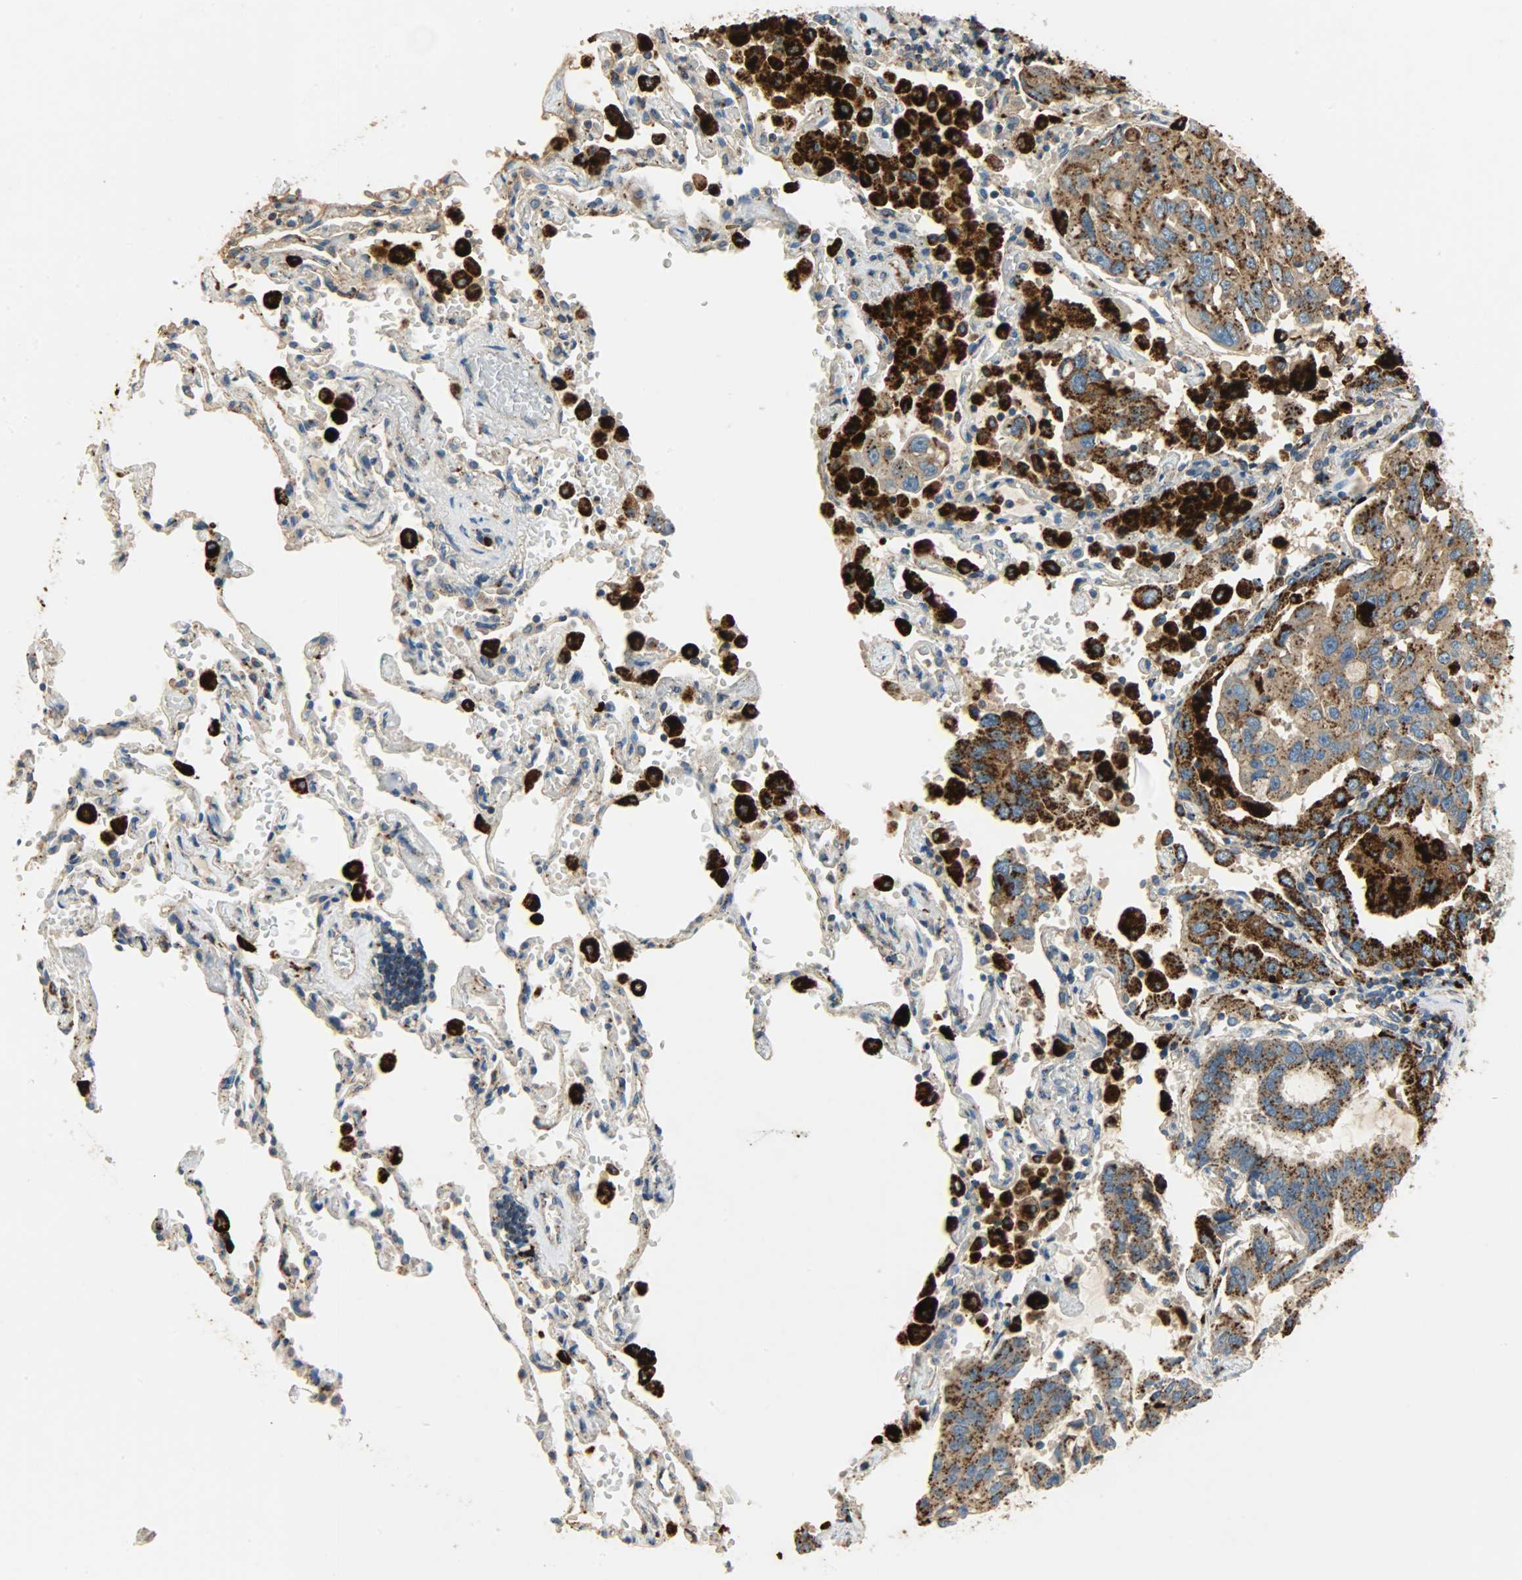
{"staining": {"intensity": "moderate", "quantity": ">75%", "location": "cytoplasmic/membranous"}, "tissue": "lung cancer", "cell_type": "Tumor cells", "image_type": "cancer", "snomed": [{"axis": "morphology", "description": "Adenocarcinoma, NOS"}, {"axis": "topography", "description": "Lung"}], "caption": "A brown stain shows moderate cytoplasmic/membranous positivity of a protein in human lung adenocarcinoma tumor cells.", "gene": "ASAH1", "patient": {"sex": "male", "age": 64}}